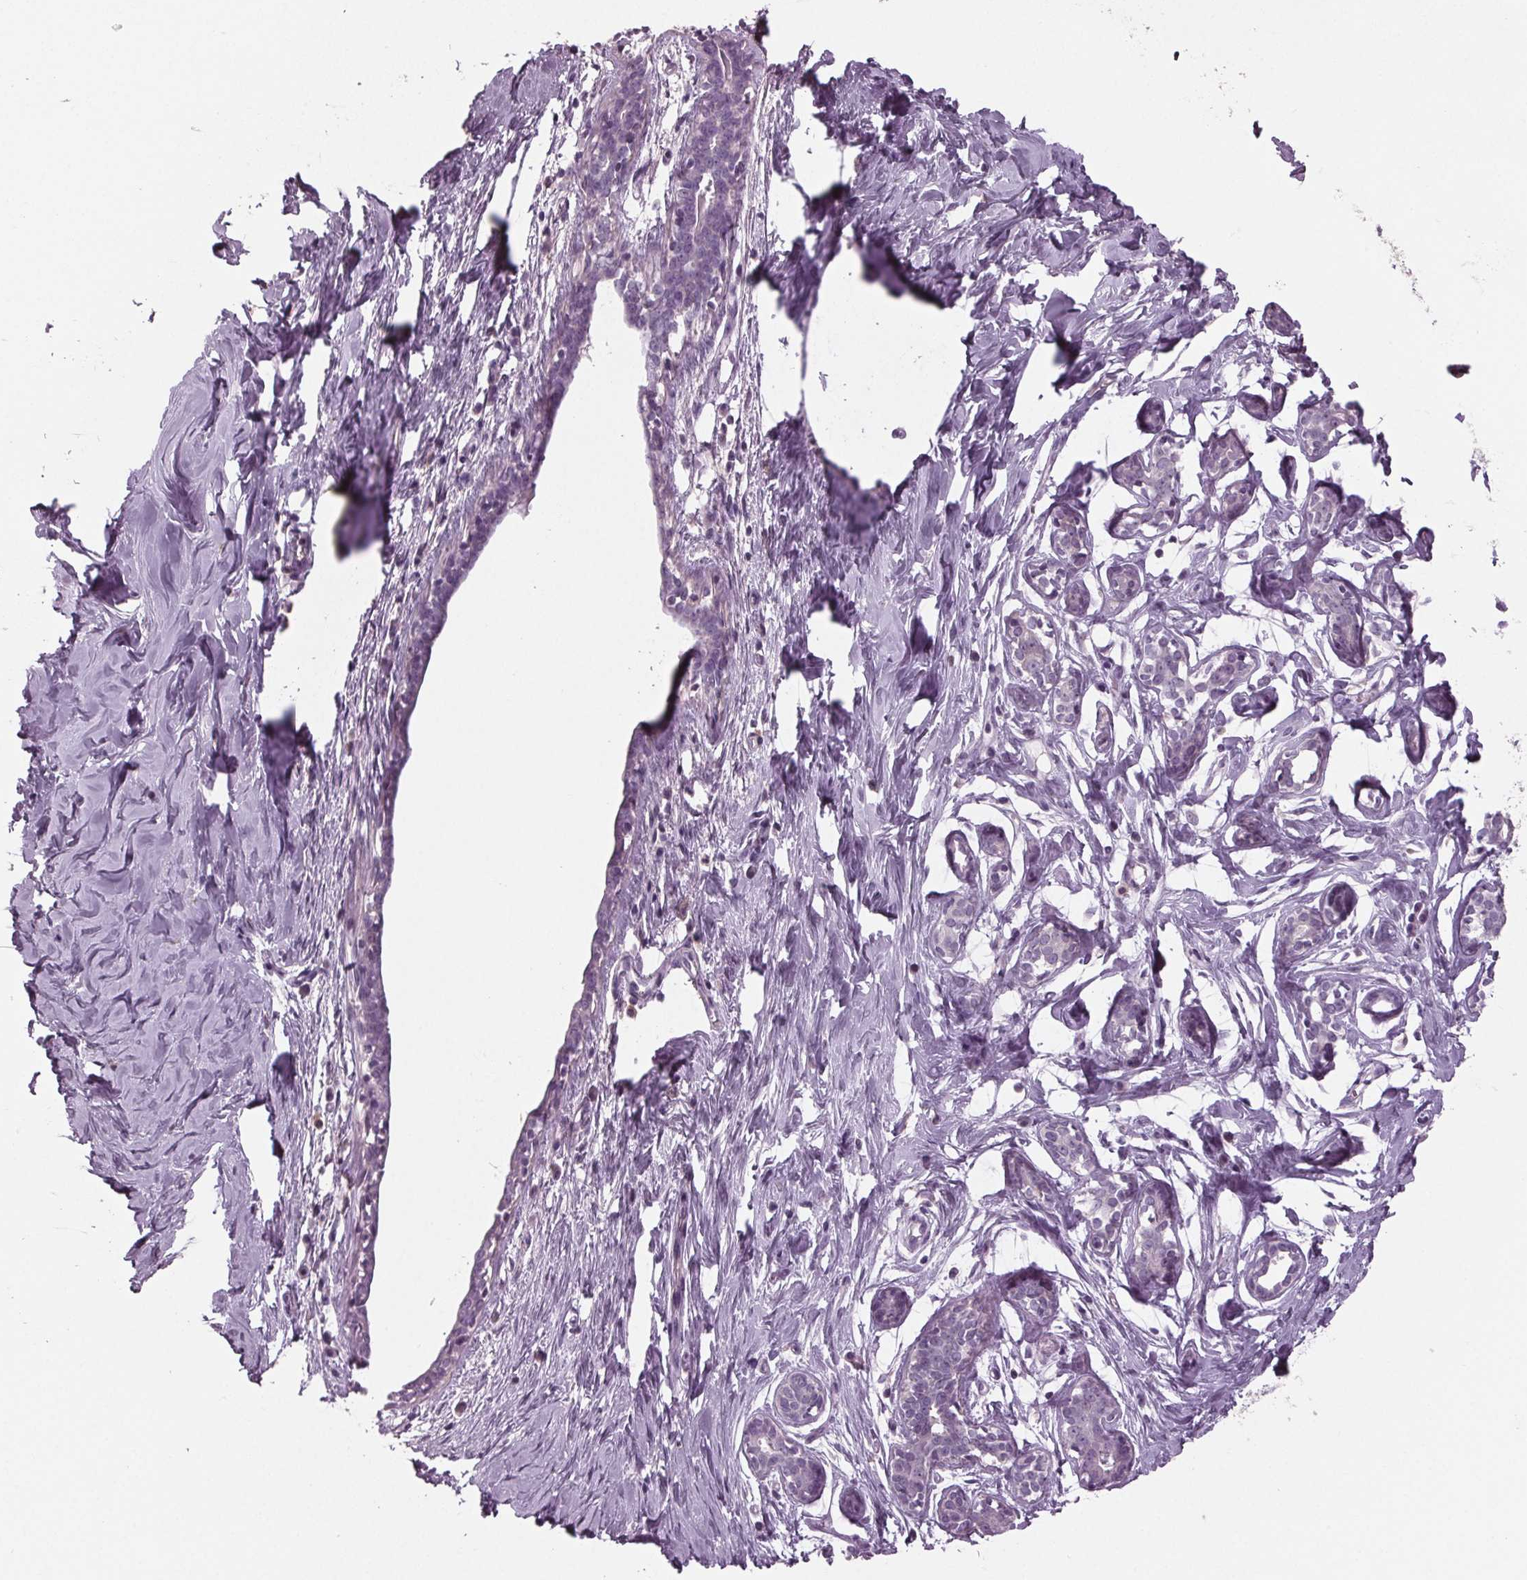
{"staining": {"intensity": "negative", "quantity": "none", "location": "none"}, "tissue": "breast", "cell_type": "Glandular cells", "image_type": "normal", "snomed": [{"axis": "morphology", "description": "Normal tissue, NOS"}, {"axis": "topography", "description": "Breast"}], "caption": "A high-resolution histopathology image shows IHC staining of unremarkable breast, which displays no significant staining in glandular cells.", "gene": "BHLHE22", "patient": {"sex": "female", "age": 27}}